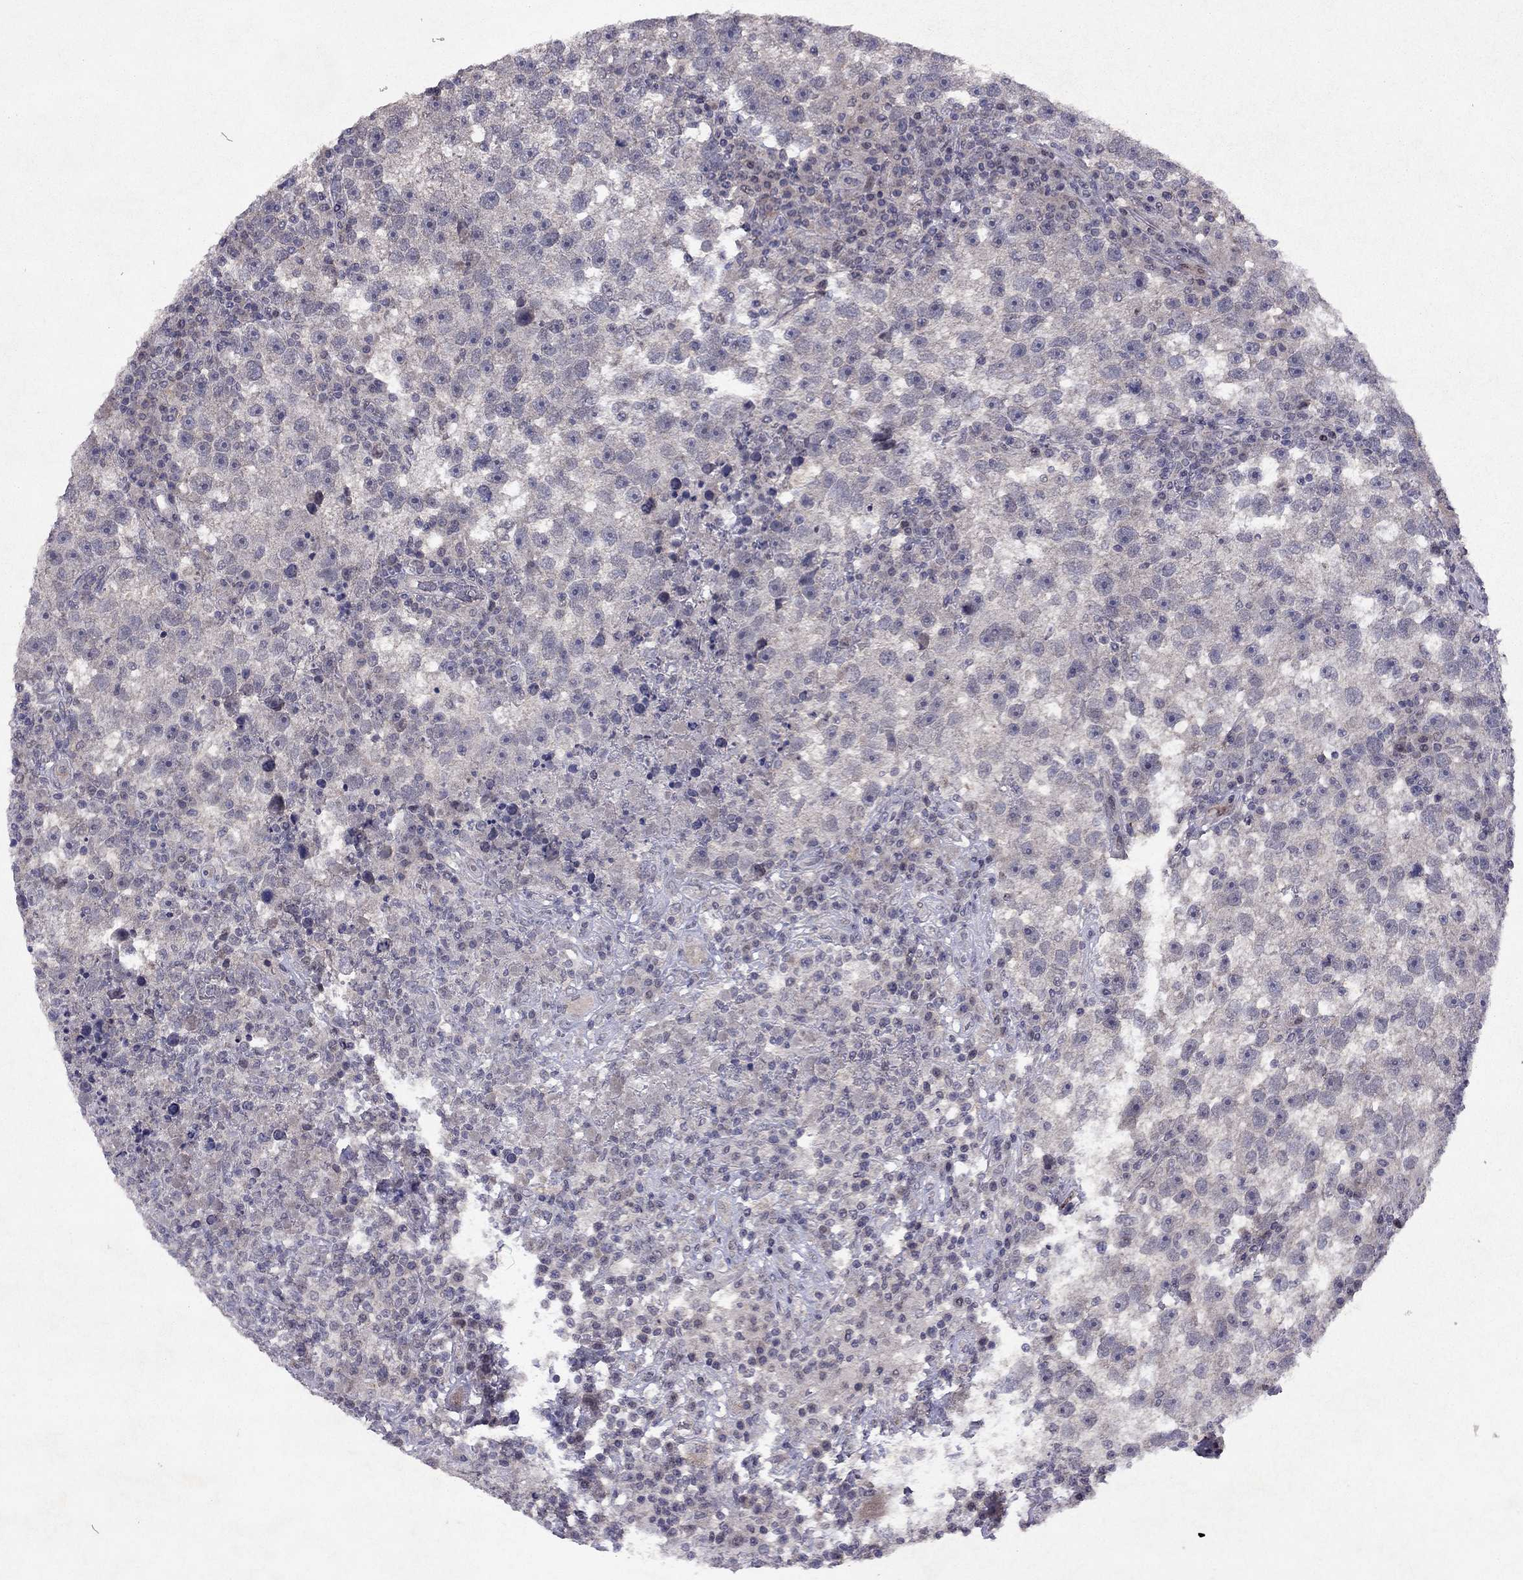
{"staining": {"intensity": "negative", "quantity": "none", "location": "none"}, "tissue": "testis cancer", "cell_type": "Tumor cells", "image_type": "cancer", "snomed": [{"axis": "morphology", "description": "Seminoma, NOS"}, {"axis": "topography", "description": "Testis"}], "caption": "Tumor cells show no significant staining in testis cancer.", "gene": "ESR2", "patient": {"sex": "male", "age": 47}}